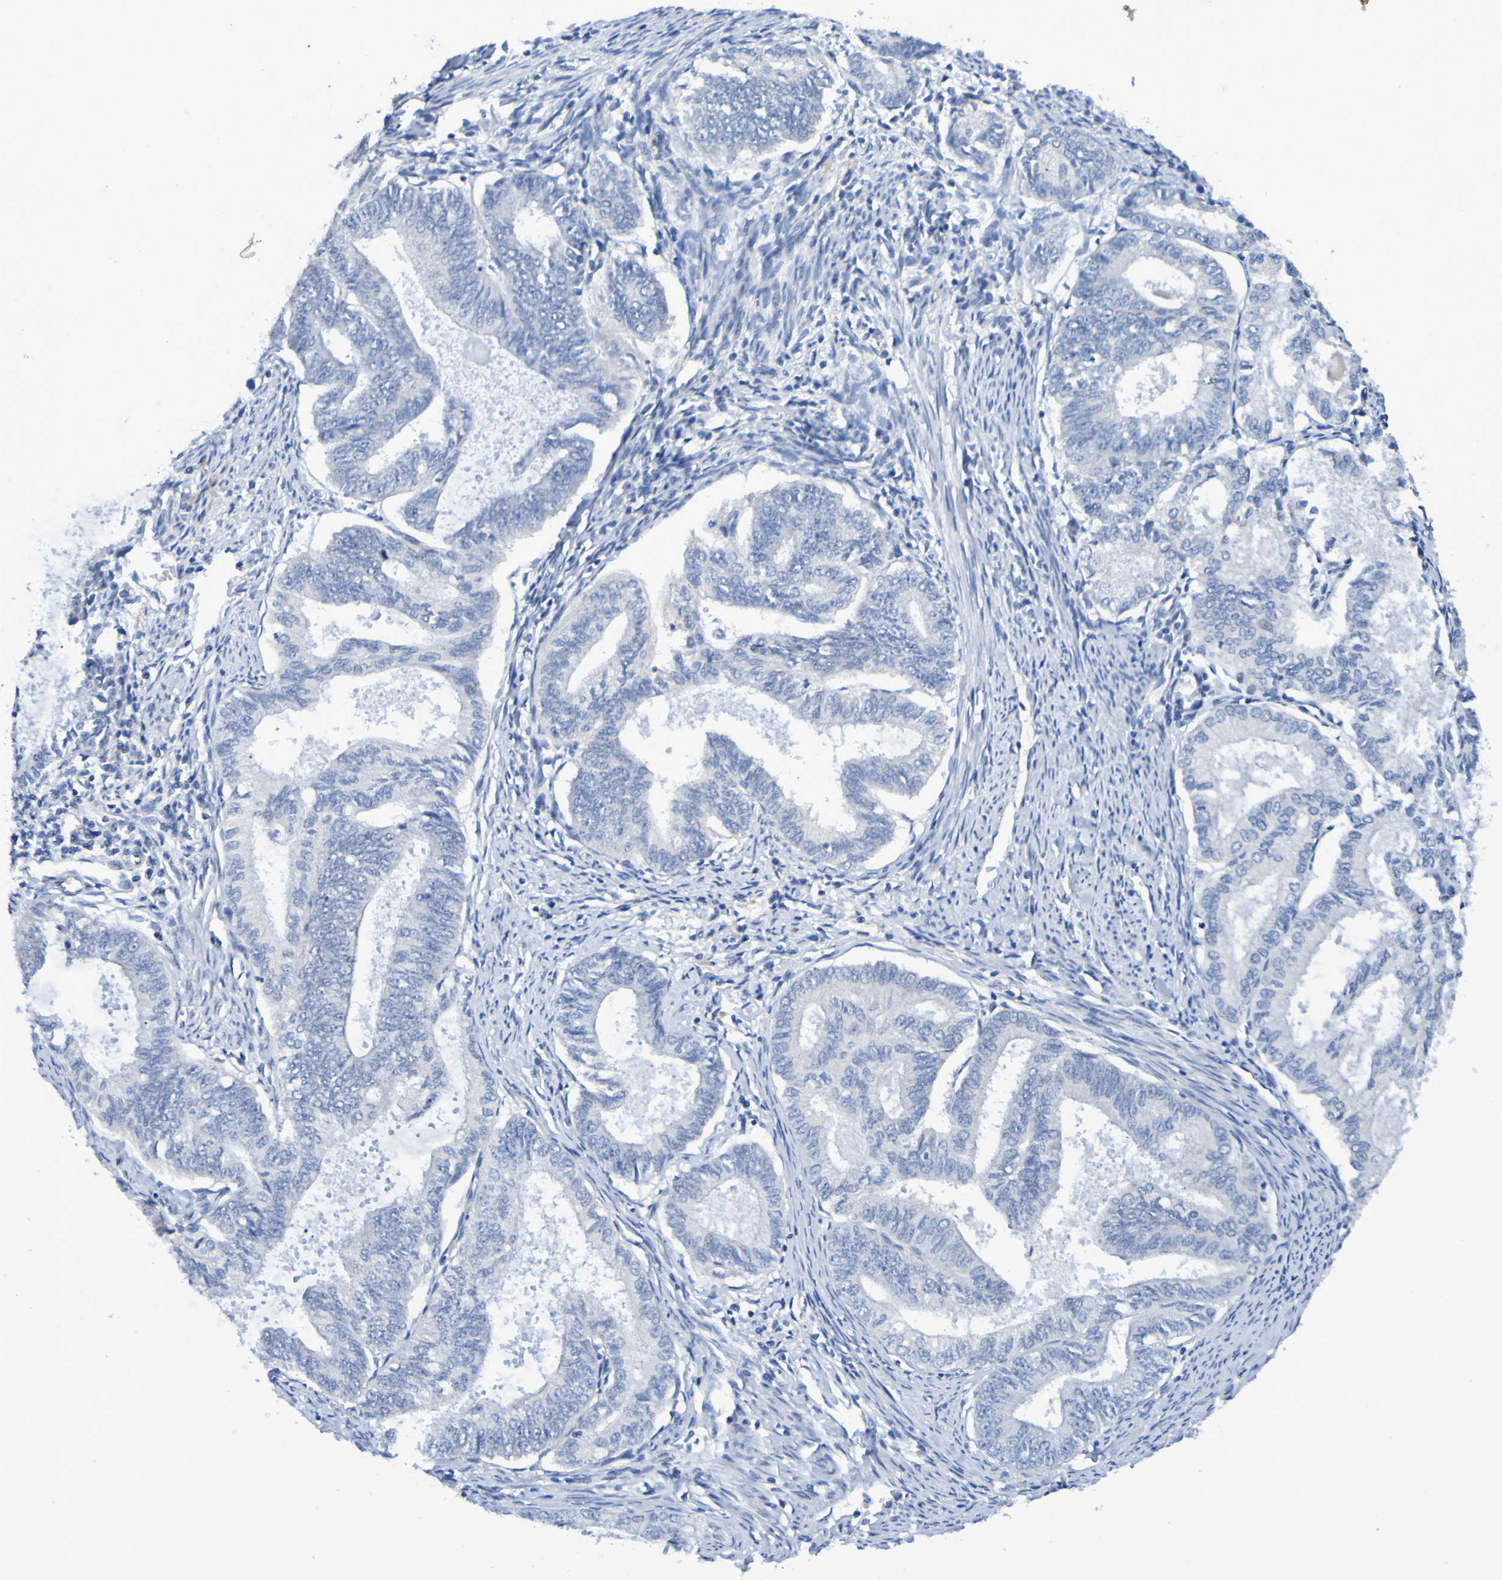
{"staining": {"intensity": "negative", "quantity": "none", "location": "none"}, "tissue": "endometrial cancer", "cell_type": "Tumor cells", "image_type": "cancer", "snomed": [{"axis": "morphology", "description": "Adenocarcinoma, NOS"}, {"axis": "topography", "description": "Endometrium"}], "caption": "The histopathology image reveals no staining of tumor cells in endometrial cancer. (DAB (3,3'-diaminobenzidine) IHC, high magnification).", "gene": "VMA21", "patient": {"sex": "female", "age": 86}}